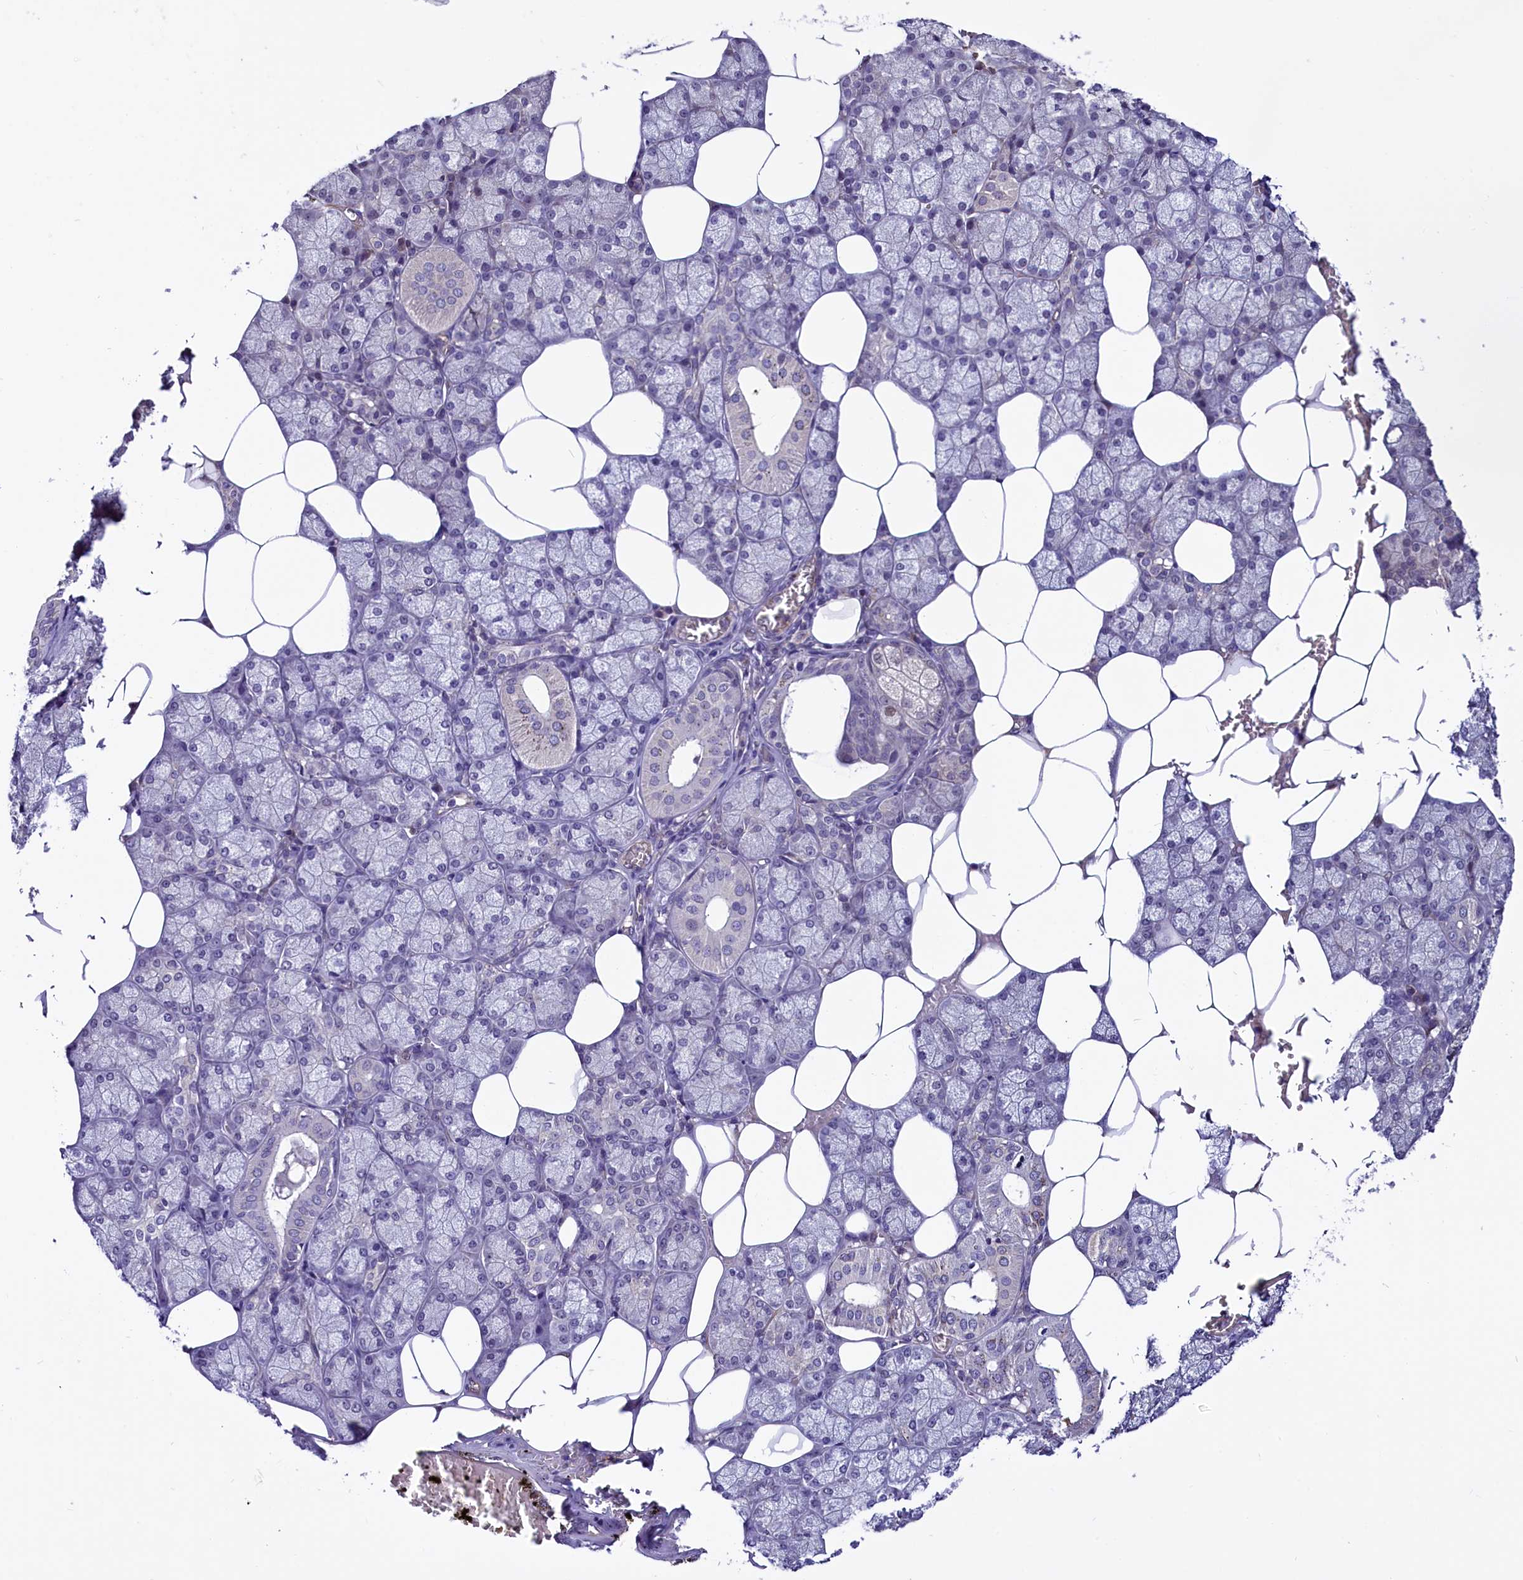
{"staining": {"intensity": "negative", "quantity": "none", "location": "none"}, "tissue": "salivary gland", "cell_type": "Glandular cells", "image_type": "normal", "snomed": [{"axis": "morphology", "description": "Normal tissue, NOS"}, {"axis": "topography", "description": "Salivary gland"}], "caption": "Immunohistochemical staining of benign human salivary gland demonstrates no significant expression in glandular cells.", "gene": "PDILT", "patient": {"sex": "male", "age": 62}}